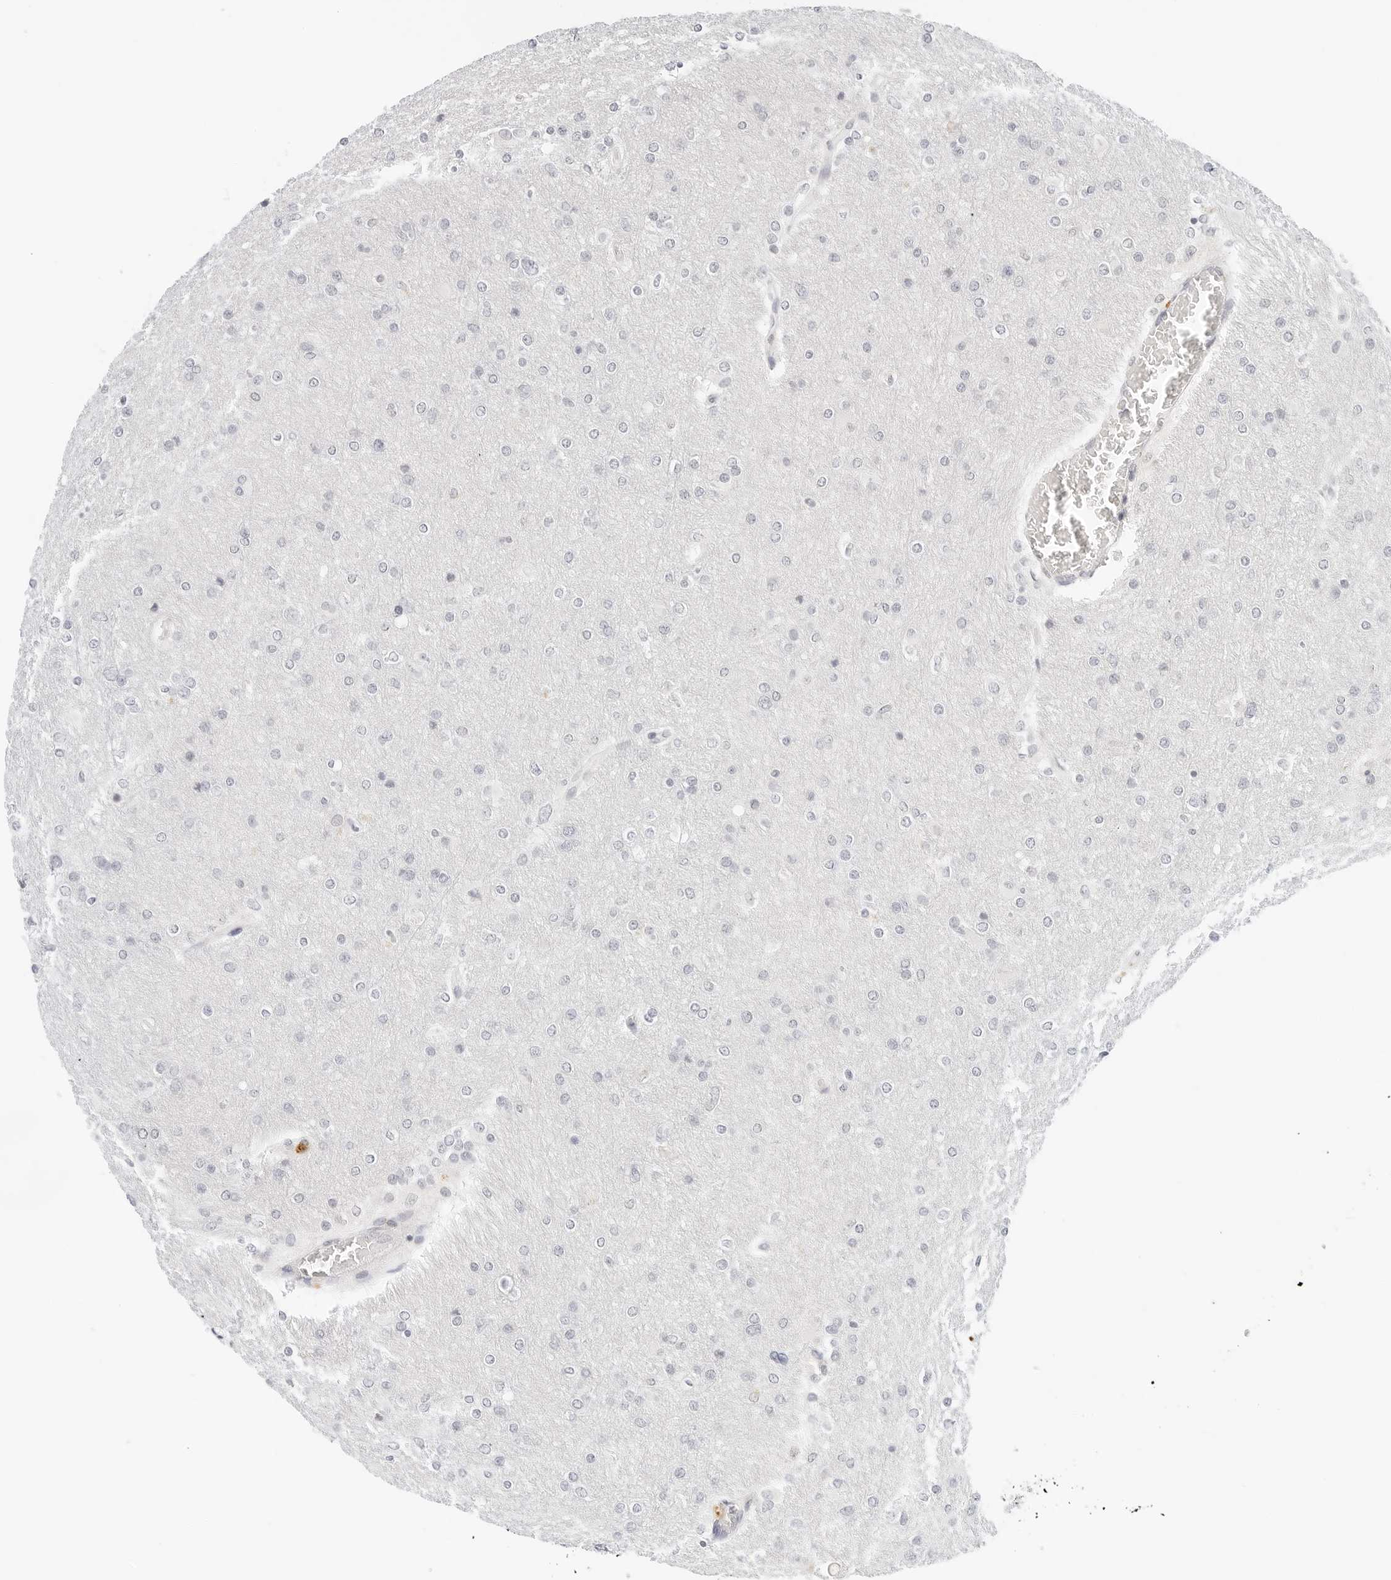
{"staining": {"intensity": "negative", "quantity": "none", "location": "none"}, "tissue": "glioma", "cell_type": "Tumor cells", "image_type": "cancer", "snomed": [{"axis": "morphology", "description": "Glioma, malignant, High grade"}, {"axis": "topography", "description": "Cerebral cortex"}], "caption": "Immunohistochemical staining of glioma reveals no significant expression in tumor cells.", "gene": "NEO1", "patient": {"sex": "female", "age": 36}}